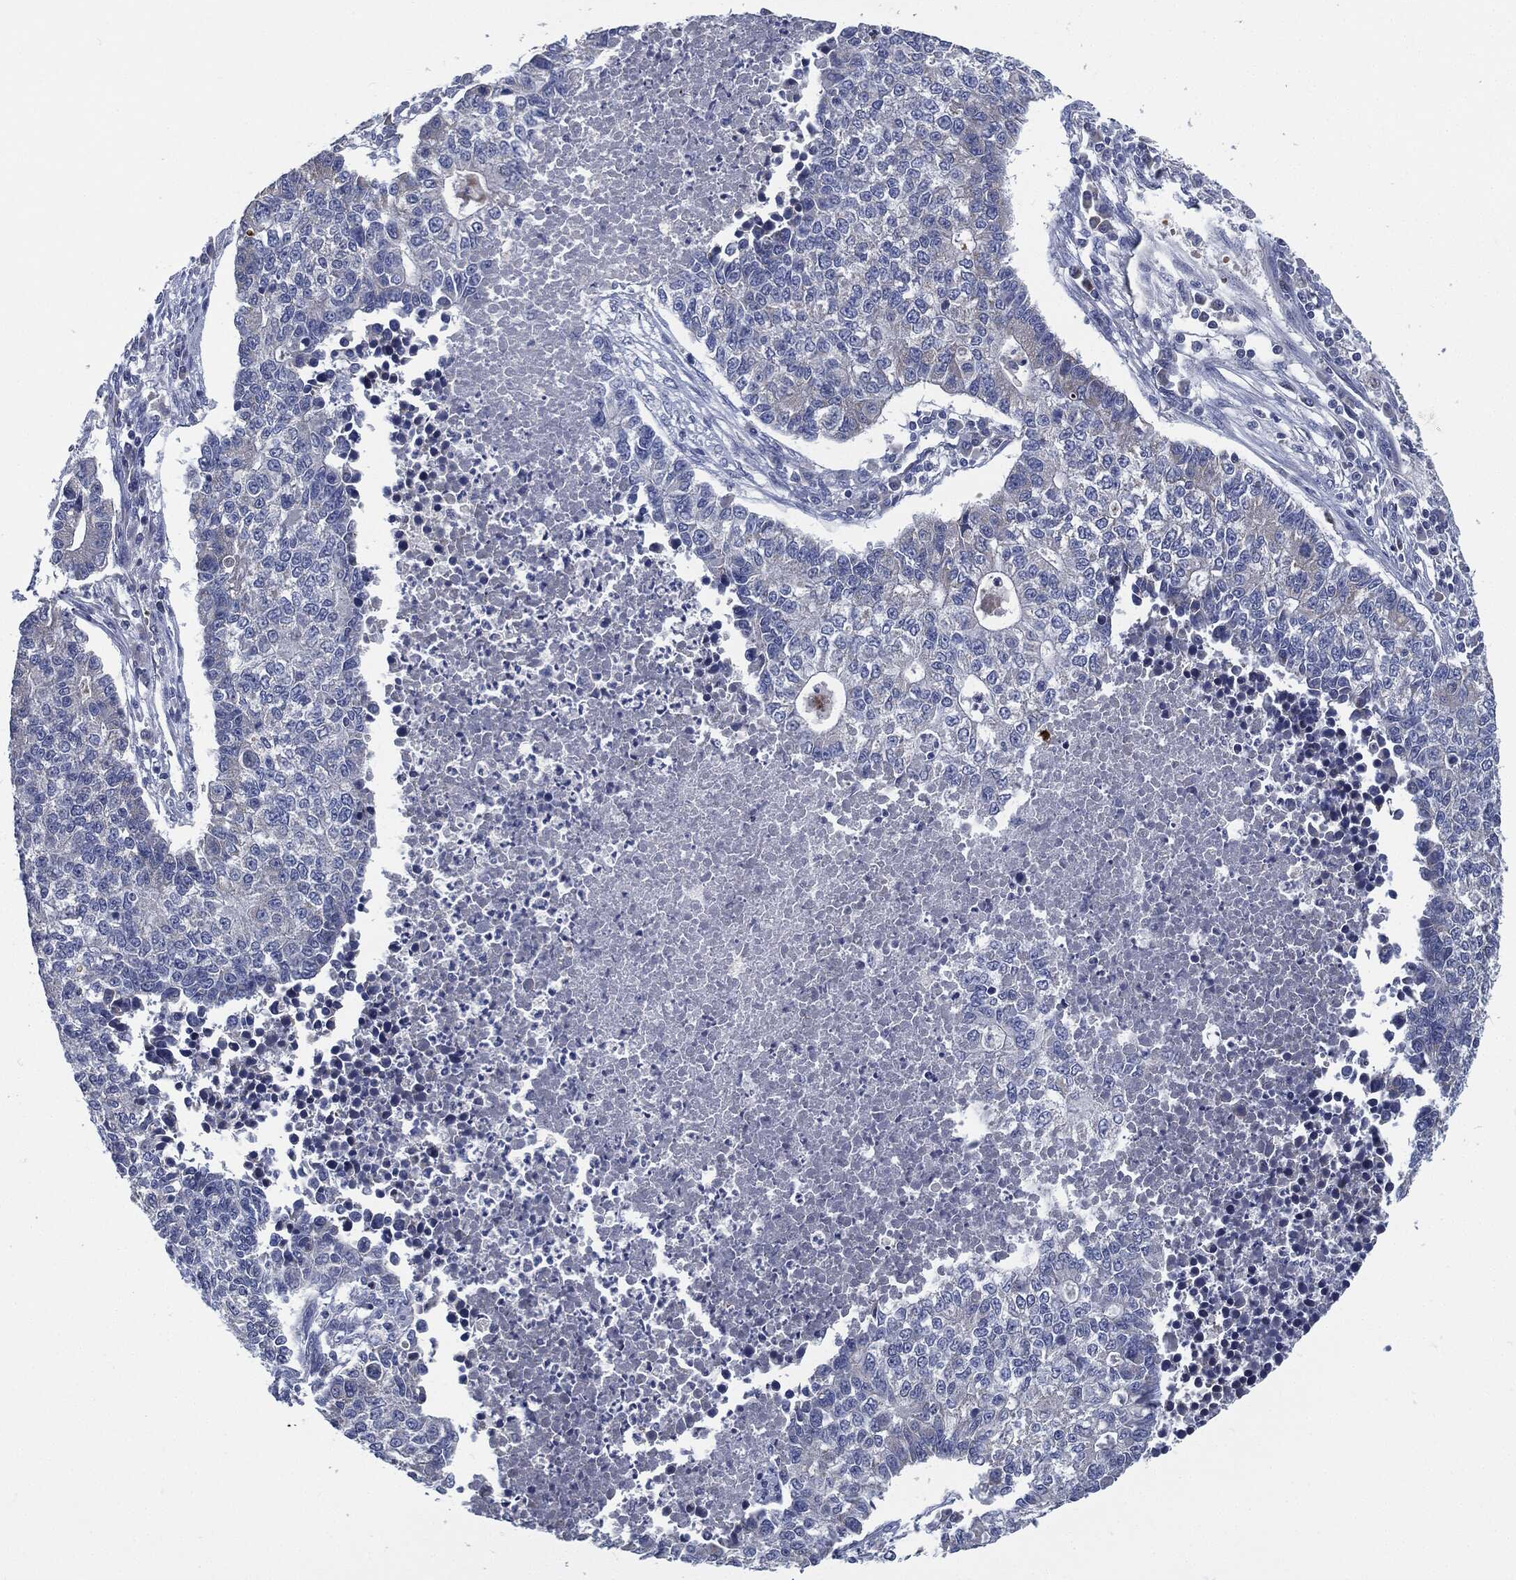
{"staining": {"intensity": "negative", "quantity": "none", "location": "none"}, "tissue": "lung cancer", "cell_type": "Tumor cells", "image_type": "cancer", "snomed": [{"axis": "morphology", "description": "Adenocarcinoma, NOS"}, {"axis": "topography", "description": "Lung"}], "caption": "This is a micrograph of IHC staining of lung adenocarcinoma, which shows no expression in tumor cells. (DAB (3,3'-diaminobenzidine) immunohistochemistry (IHC) visualized using brightfield microscopy, high magnification).", "gene": "SIGLEC9", "patient": {"sex": "male", "age": 57}}